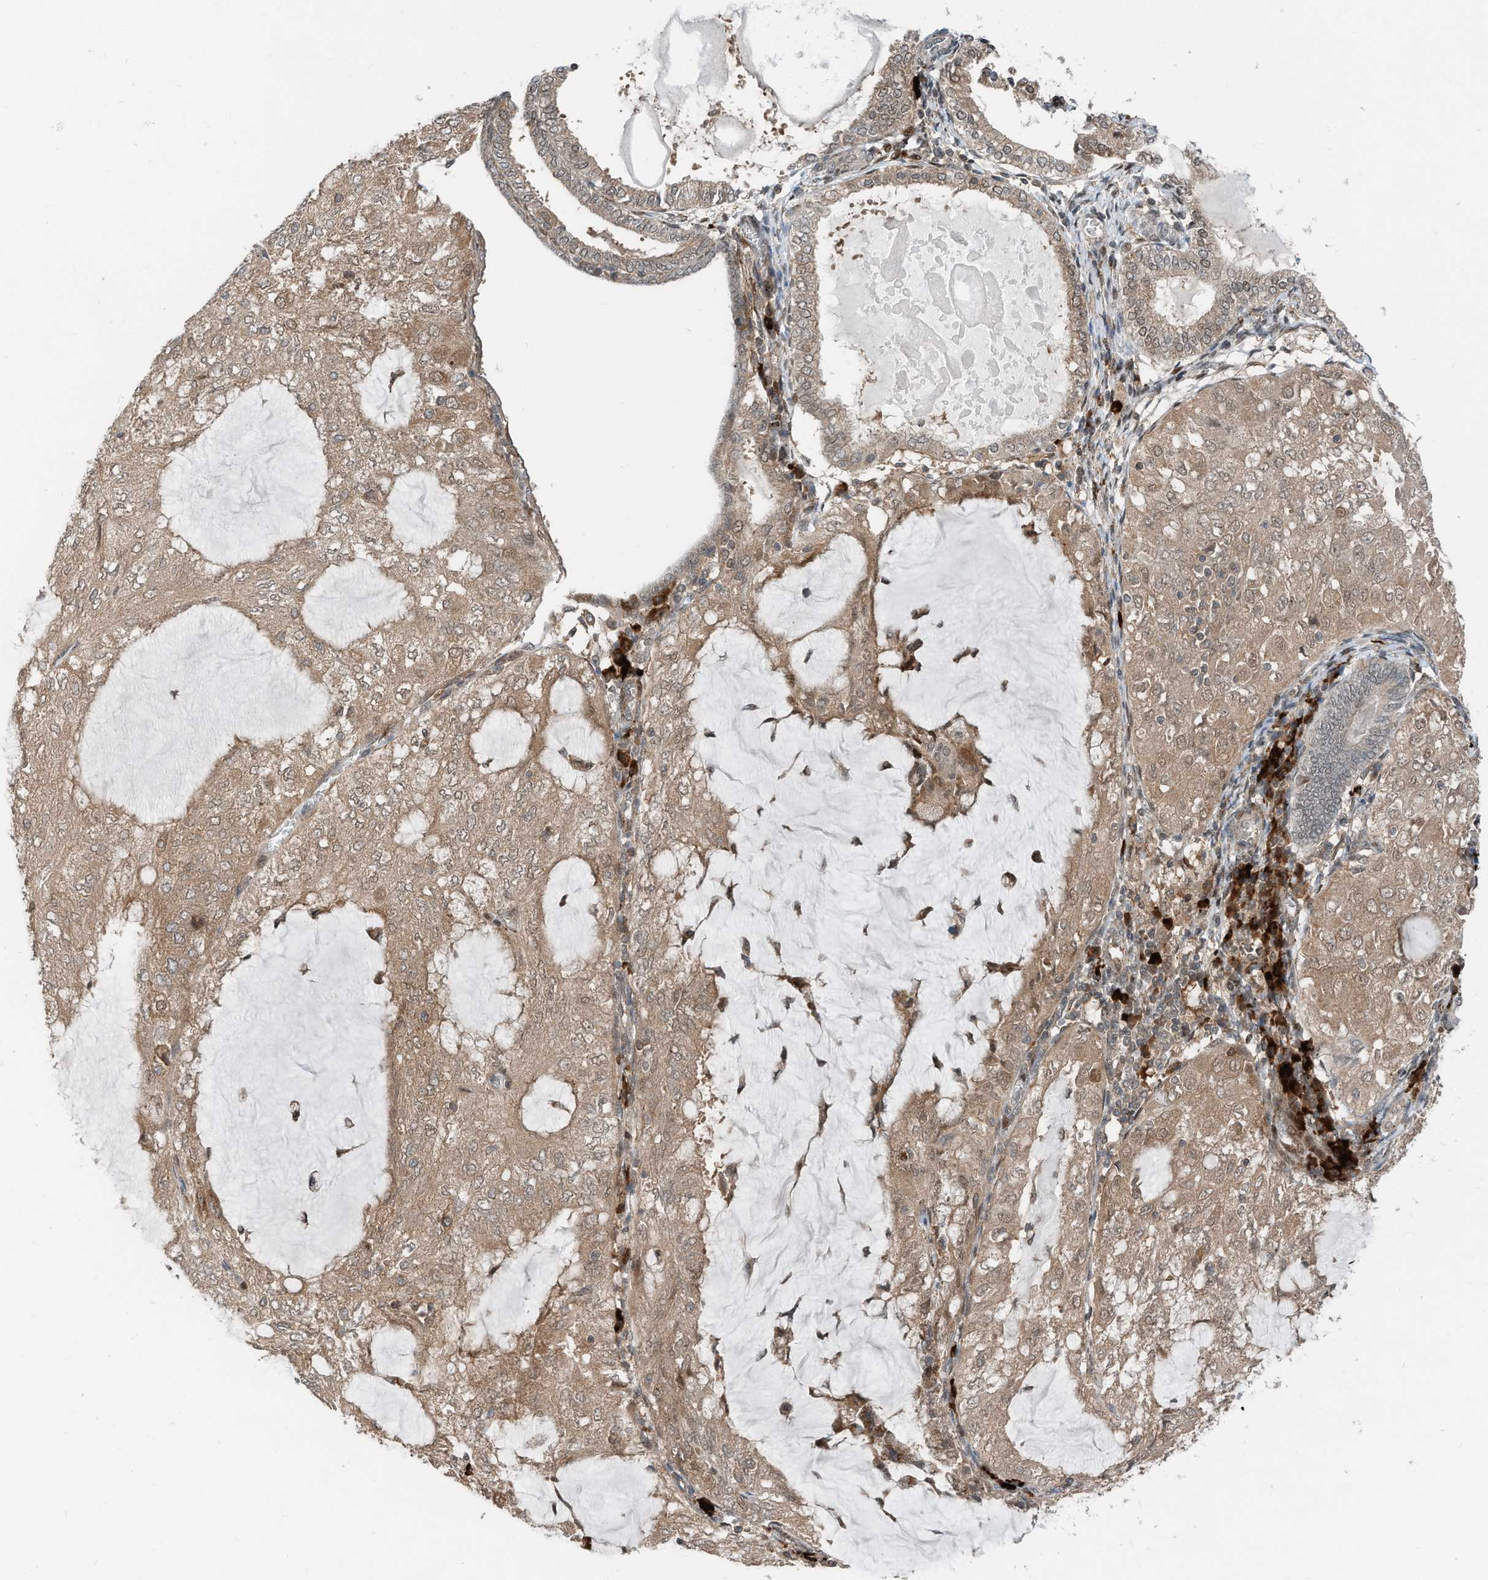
{"staining": {"intensity": "moderate", "quantity": ">75%", "location": "cytoplasmic/membranous"}, "tissue": "endometrial cancer", "cell_type": "Tumor cells", "image_type": "cancer", "snomed": [{"axis": "morphology", "description": "Adenocarcinoma, NOS"}, {"axis": "topography", "description": "Endometrium"}], "caption": "DAB (3,3'-diaminobenzidine) immunohistochemical staining of human endometrial cancer (adenocarcinoma) exhibits moderate cytoplasmic/membranous protein positivity in approximately >75% of tumor cells.", "gene": "RMND1", "patient": {"sex": "female", "age": 81}}